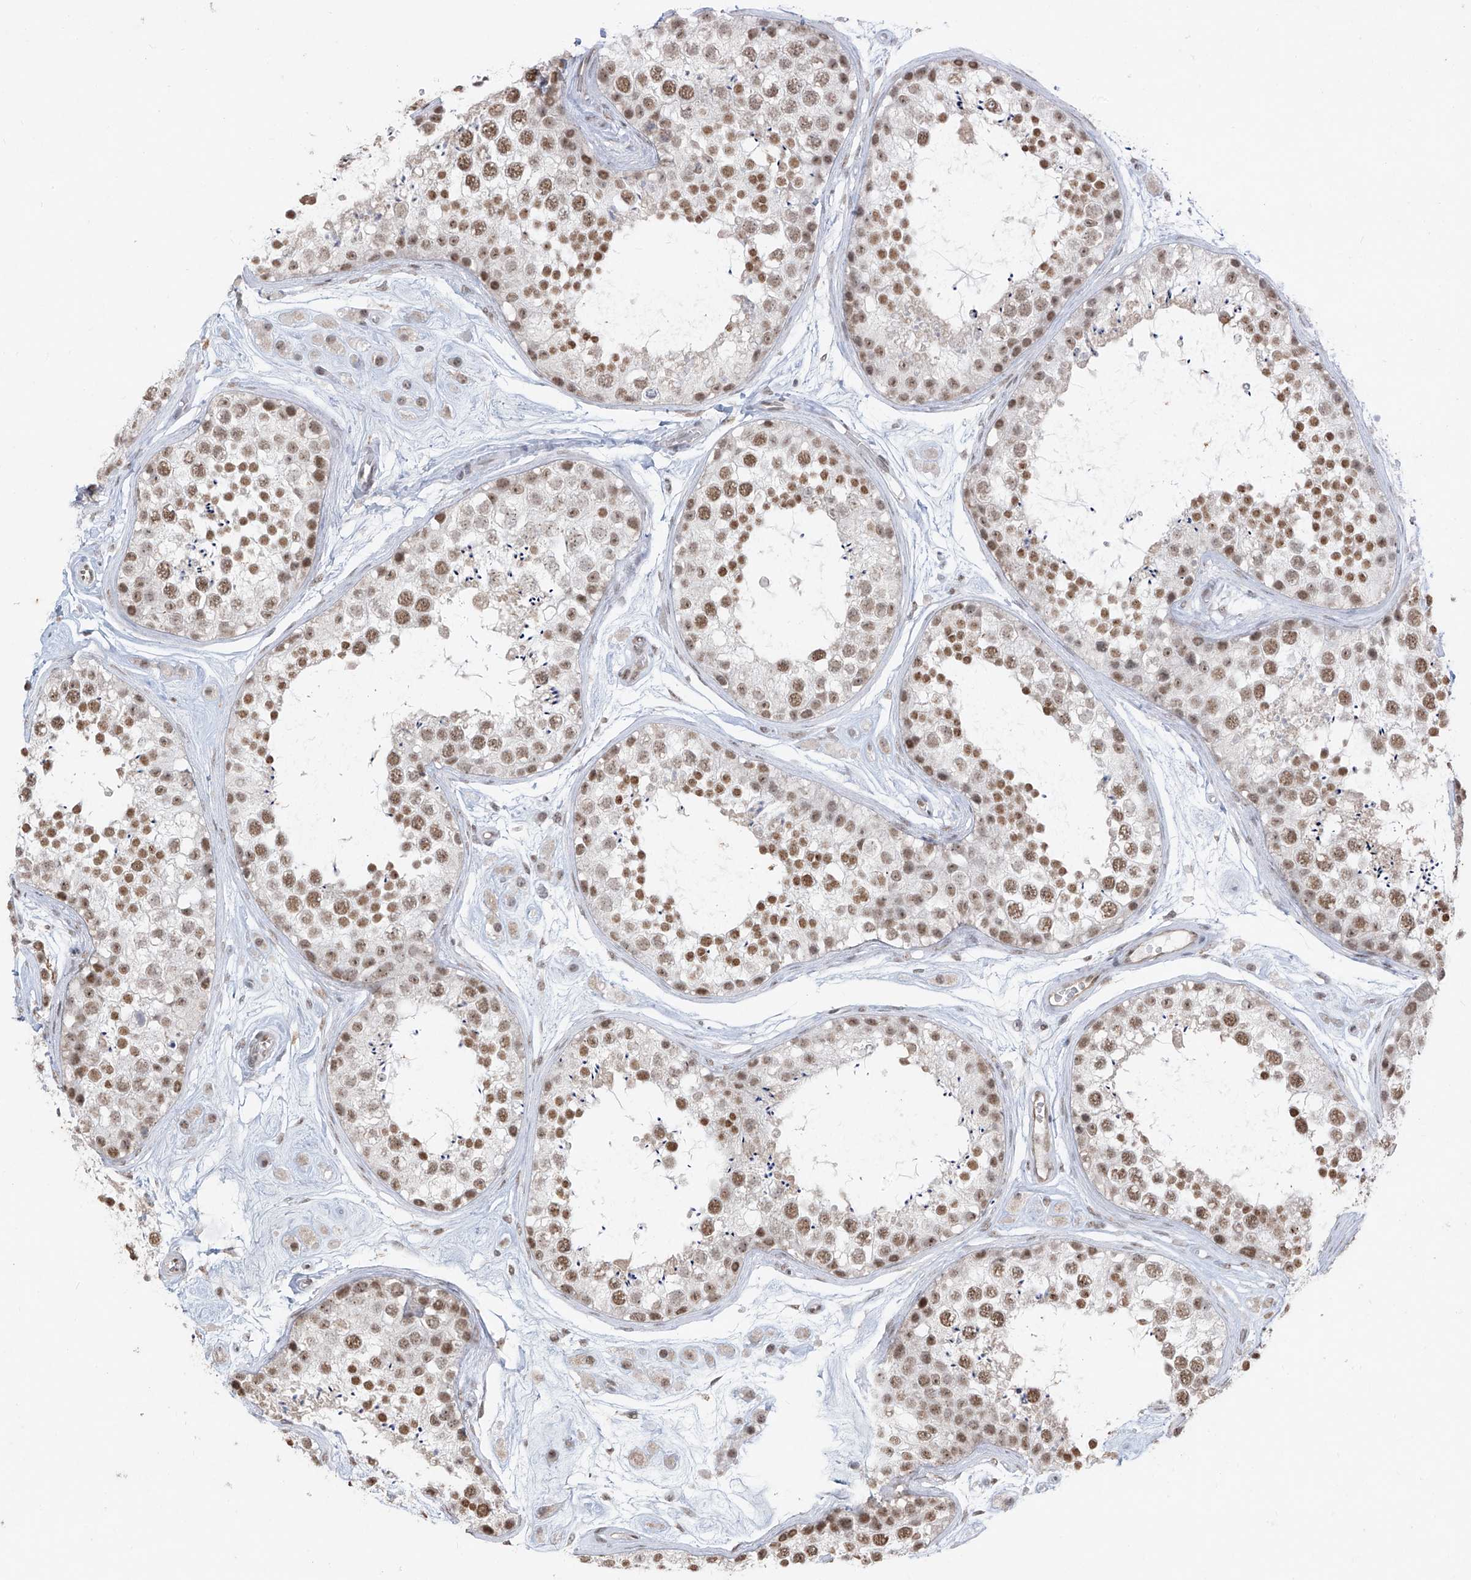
{"staining": {"intensity": "moderate", "quantity": ">75%", "location": "nuclear"}, "tissue": "testis", "cell_type": "Cells in seminiferous ducts", "image_type": "normal", "snomed": [{"axis": "morphology", "description": "Normal tissue, NOS"}, {"axis": "topography", "description": "Testis"}], "caption": "Testis stained with a brown dye demonstrates moderate nuclear positive expression in about >75% of cells in seminiferous ducts.", "gene": "TFEC", "patient": {"sex": "male", "age": 25}}